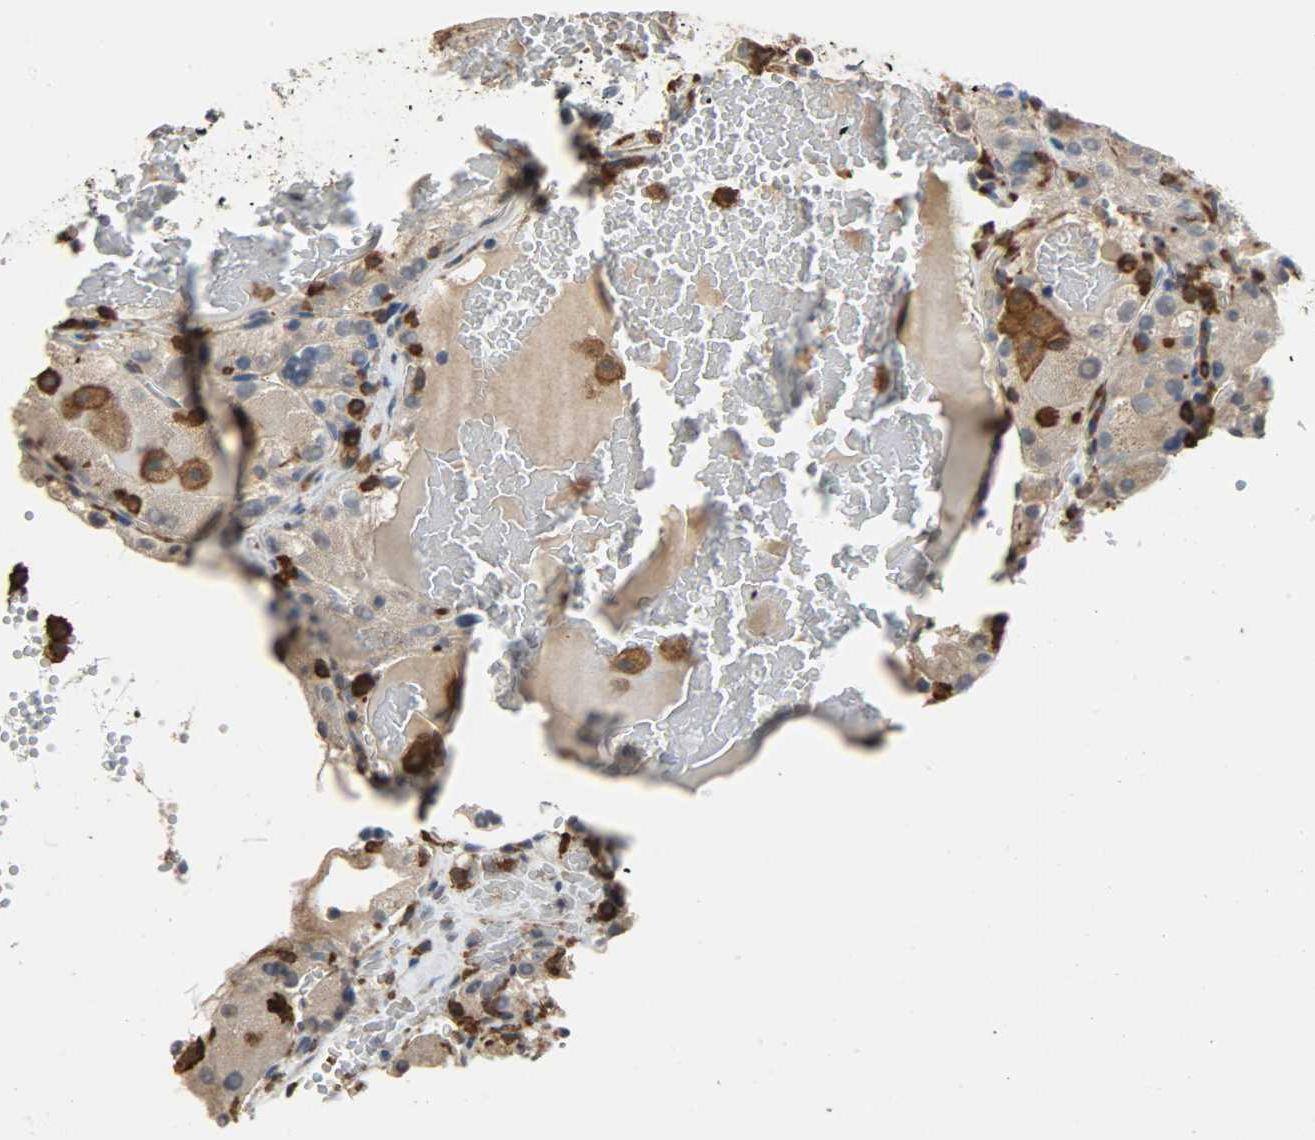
{"staining": {"intensity": "weak", "quantity": "<25%", "location": "cytoplasmic/membranous"}, "tissue": "renal cancer", "cell_type": "Tumor cells", "image_type": "cancer", "snomed": [{"axis": "morphology", "description": "Normal tissue, NOS"}, {"axis": "morphology", "description": "Adenocarcinoma, NOS"}, {"axis": "topography", "description": "Kidney"}], "caption": "Micrograph shows no significant protein expression in tumor cells of renal cancer (adenocarcinoma). Nuclei are stained in blue.", "gene": "SKAP2", "patient": {"sex": "male", "age": 61}}